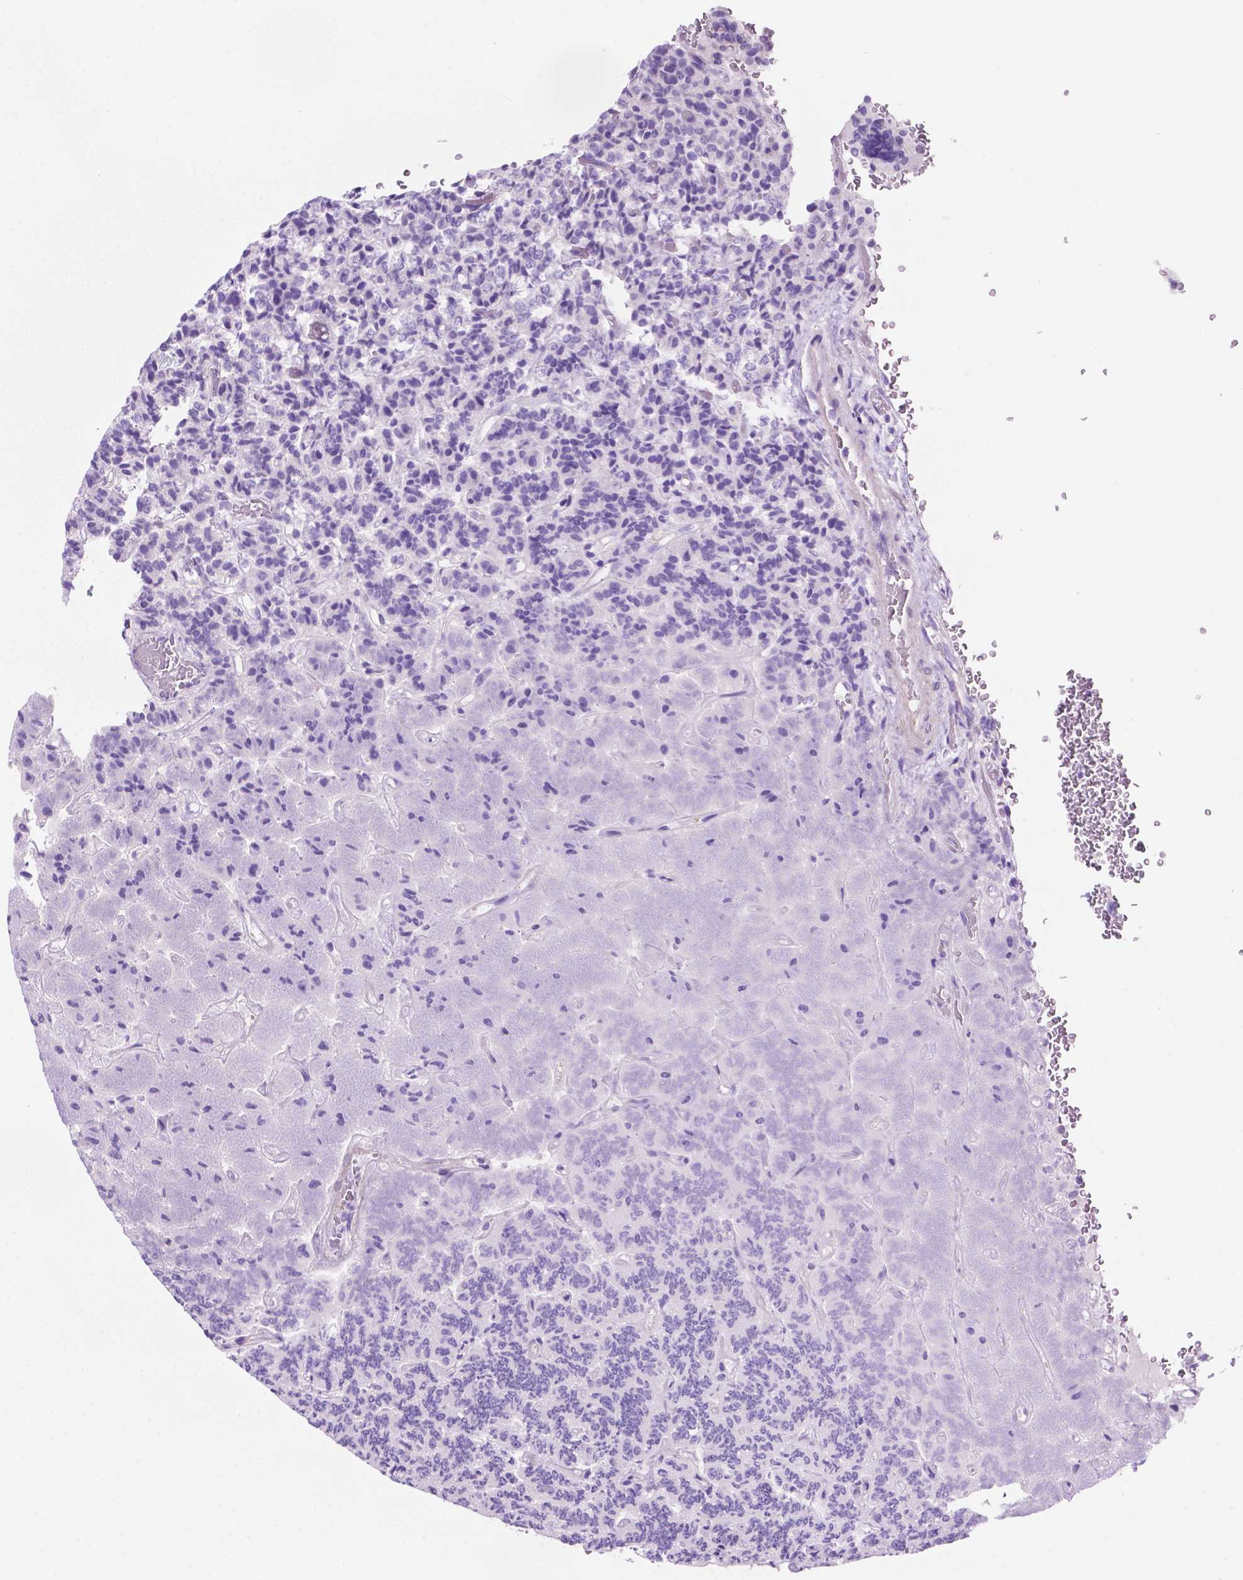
{"staining": {"intensity": "negative", "quantity": "none", "location": "none"}, "tissue": "carcinoid", "cell_type": "Tumor cells", "image_type": "cancer", "snomed": [{"axis": "morphology", "description": "Carcinoid, malignant, NOS"}, {"axis": "topography", "description": "Pancreas"}], "caption": "Tumor cells show no significant protein expression in carcinoid.", "gene": "ACY3", "patient": {"sex": "male", "age": 36}}